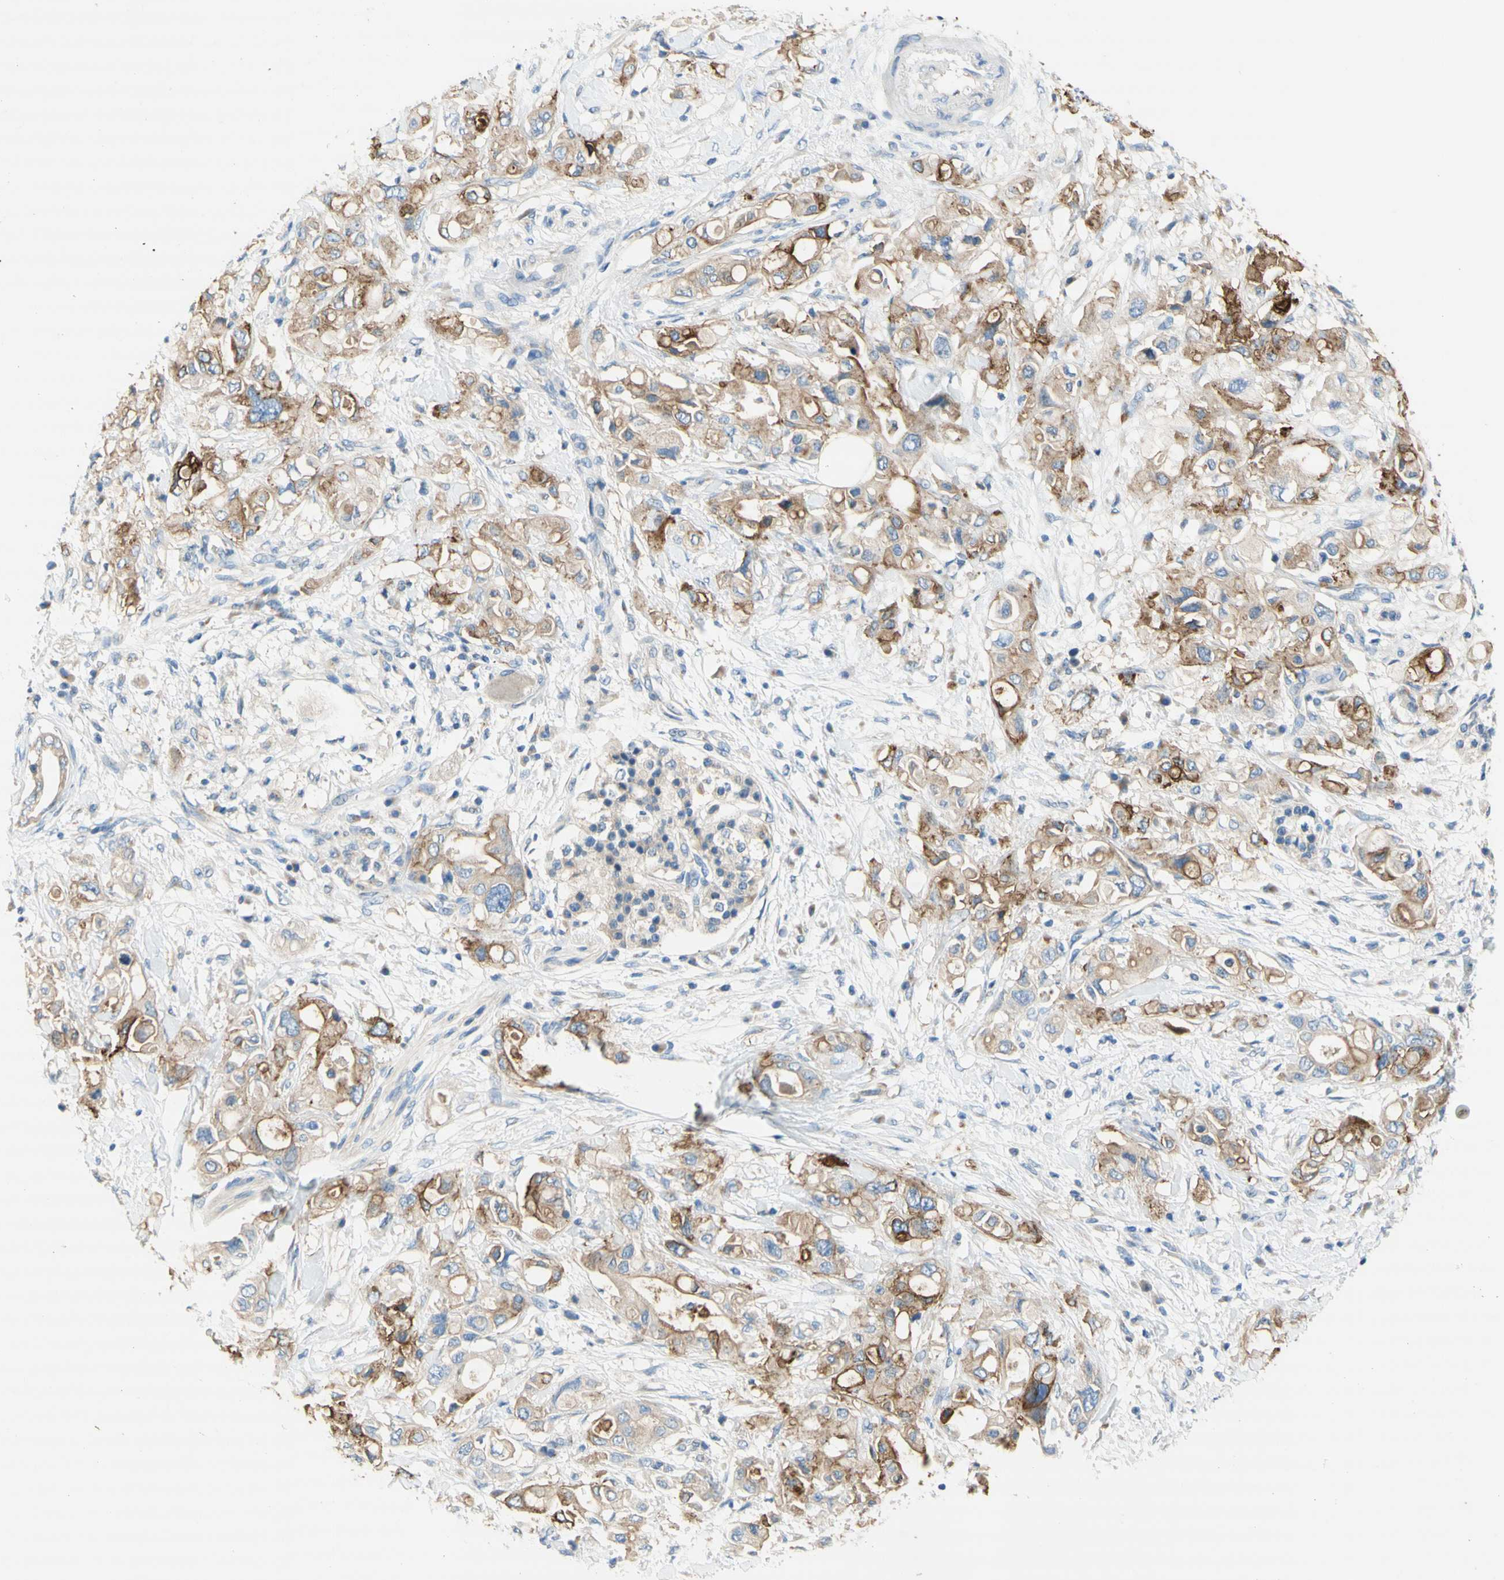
{"staining": {"intensity": "moderate", "quantity": ">75%", "location": "cytoplasmic/membranous"}, "tissue": "pancreatic cancer", "cell_type": "Tumor cells", "image_type": "cancer", "snomed": [{"axis": "morphology", "description": "Adenocarcinoma, NOS"}, {"axis": "topography", "description": "Pancreas"}], "caption": "DAB immunohistochemical staining of pancreatic cancer (adenocarcinoma) demonstrates moderate cytoplasmic/membranous protein expression in about >75% of tumor cells. (DAB IHC, brown staining for protein, blue staining for nuclei).", "gene": "F3", "patient": {"sex": "female", "age": 56}}